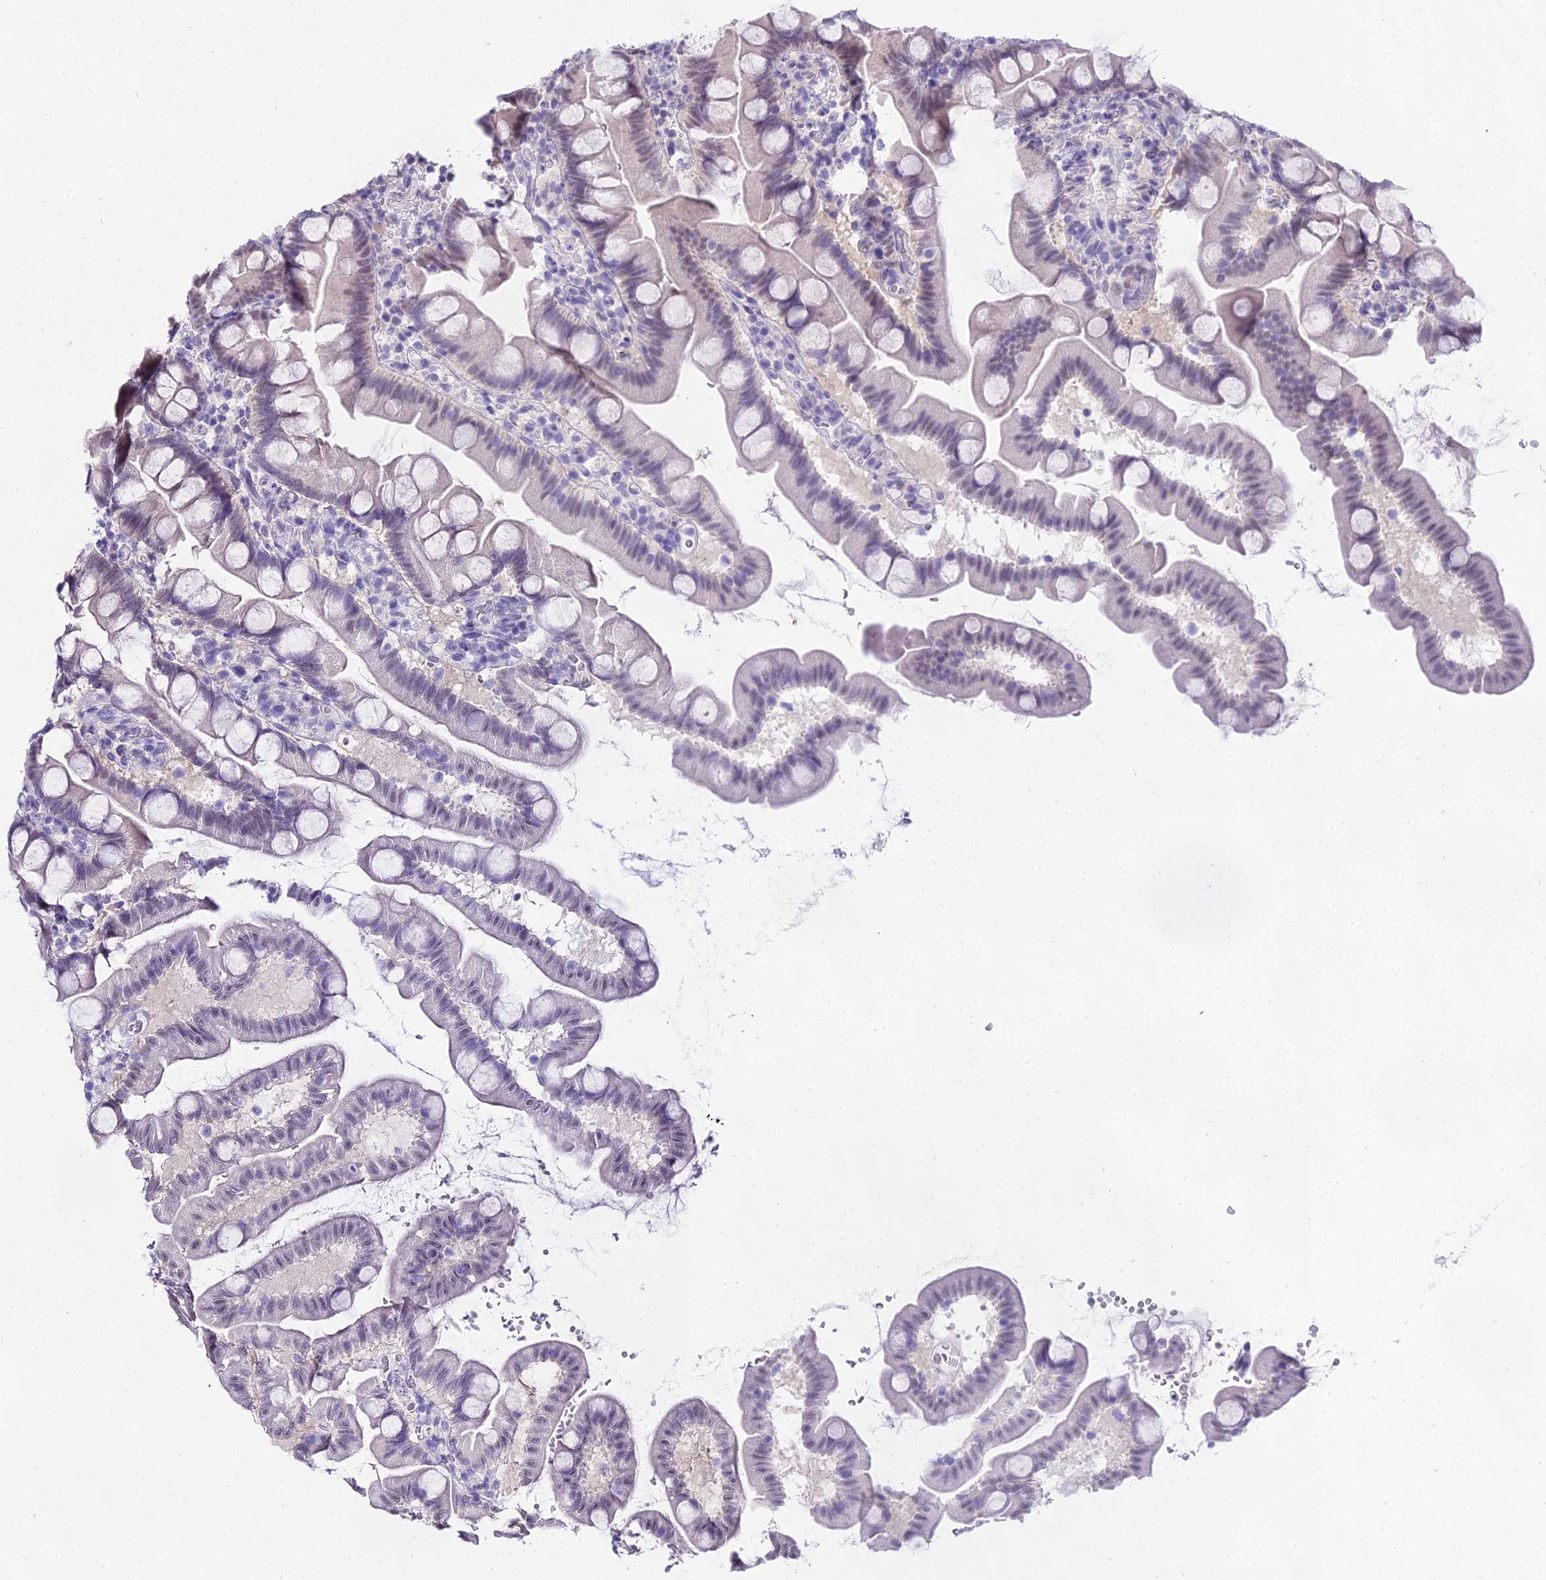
{"staining": {"intensity": "negative", "quantity": "none", "location": "none"}, "tissue": "small intestine", "cell_type": "Glandular cells", "image_type": "normal", "snomed": [{"axis": "morphology", "description": "Normal tissue, NOS"}, {"axis": "topography", "description": "Small intestine"}], "caption": "High magnification brightfield microscopy of benign small intestine stained with DAB (3,3'-diaminobenzidine) (brown) and counterstained with hematoxylin (blue): glandular cells show no significant positivity. Nuclei are stained in blue.", "gene": "MAT2A", "patient": {"sex": "female", "age": 68}}